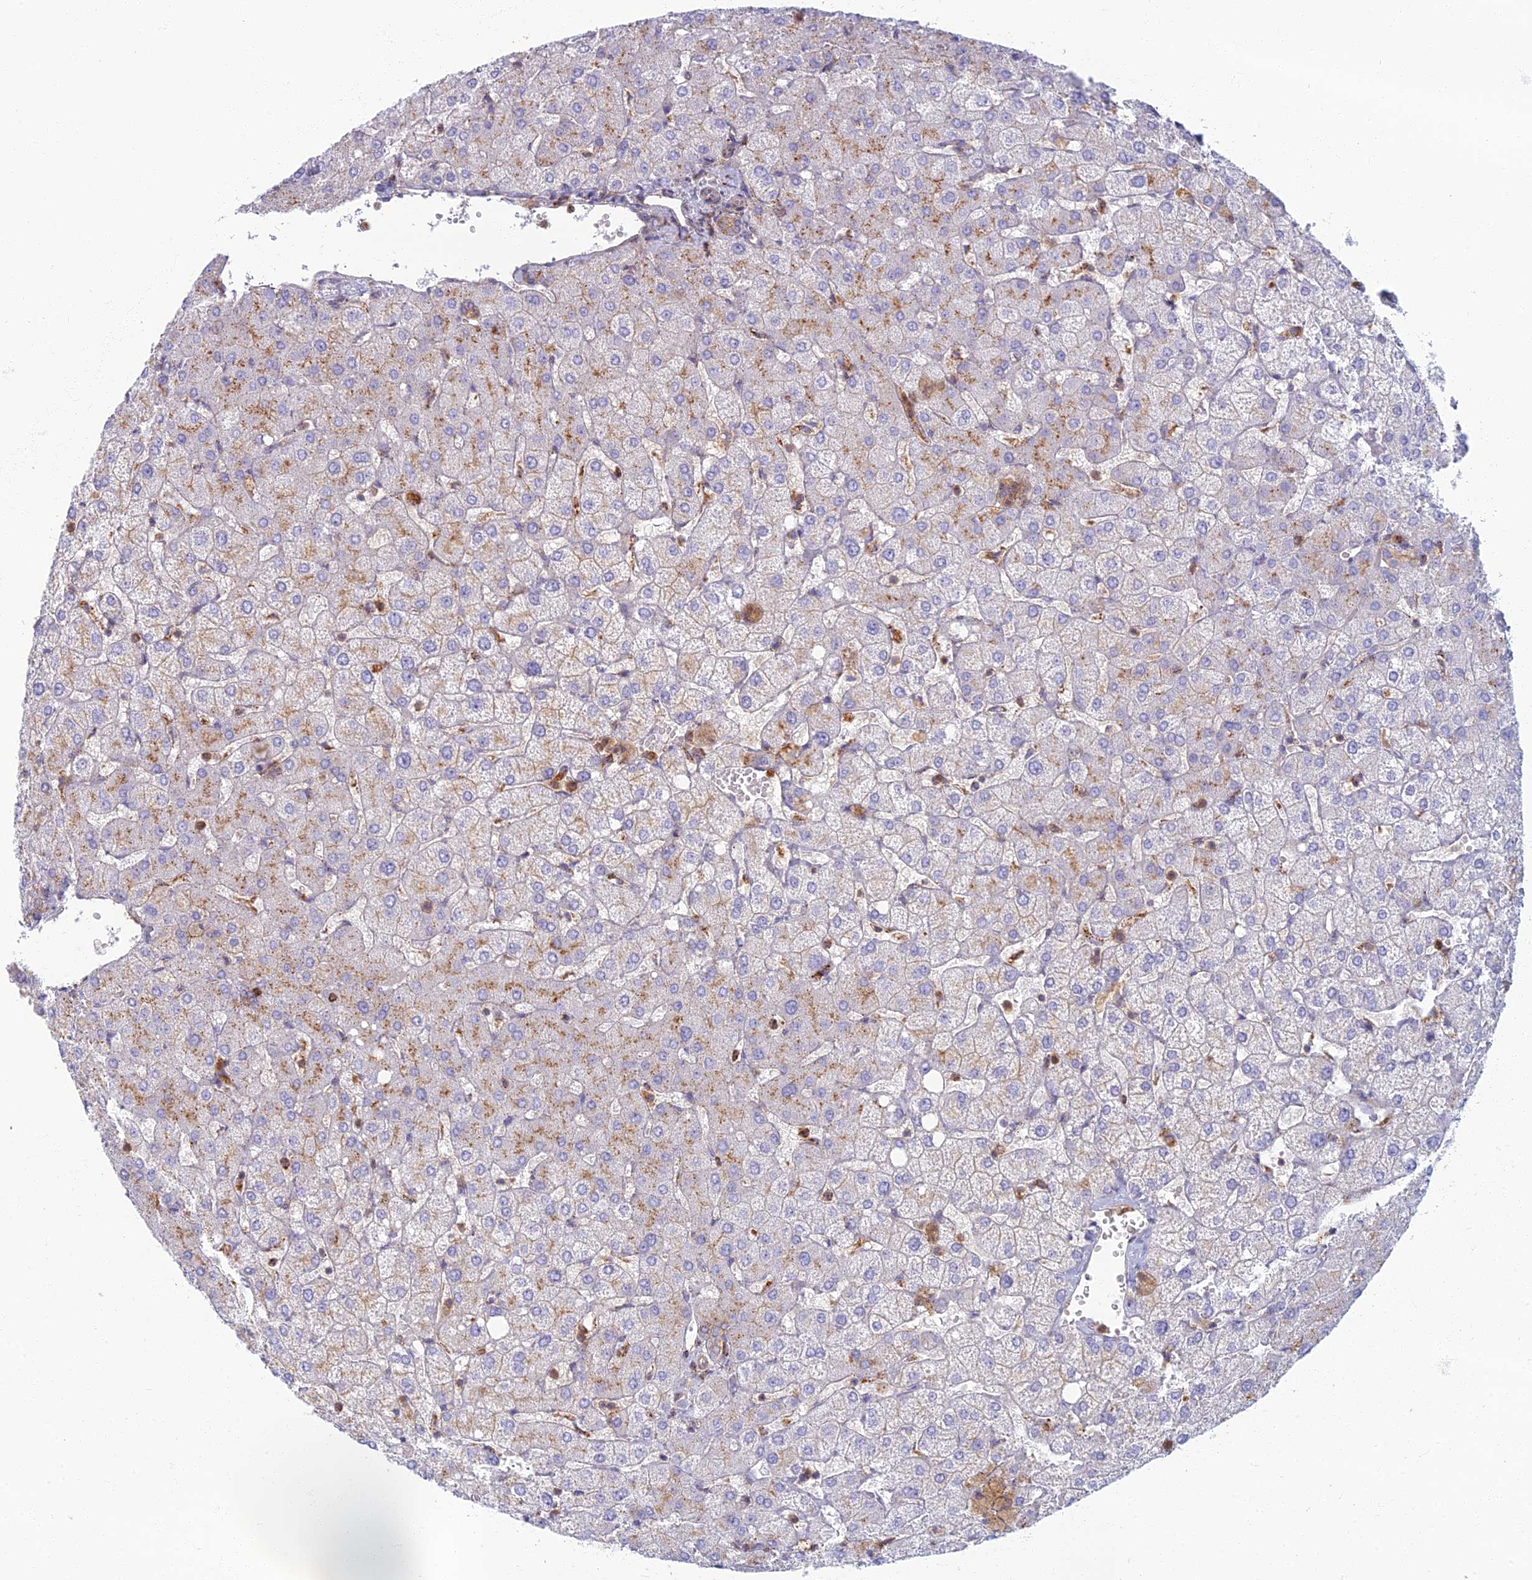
{"staining": {"intensity": "weak", "quantity": "<25%", "location": "cytoplasmic/membranous"}, "tissue": "liver", "cell_type": "Cholangiocytes", "image_type": "normal", "snomed": [{"axis": "morphology", "description": "Normal tissue, NOS"}, {"axis": "topography", "description": "Liver"}], "caption": "This is a photomicrograph of immunohistochemistry (IHC) staining of benign liver, which shows no expression in cholangiocytes. Brightfield microscopy of immunohistochemistry (IHC) stained with DAB (brown) and hematoxylin (blue), captured at high magnification.", "gene": "CHMP4B", "patient": {"sex": "female", "age": 54}}